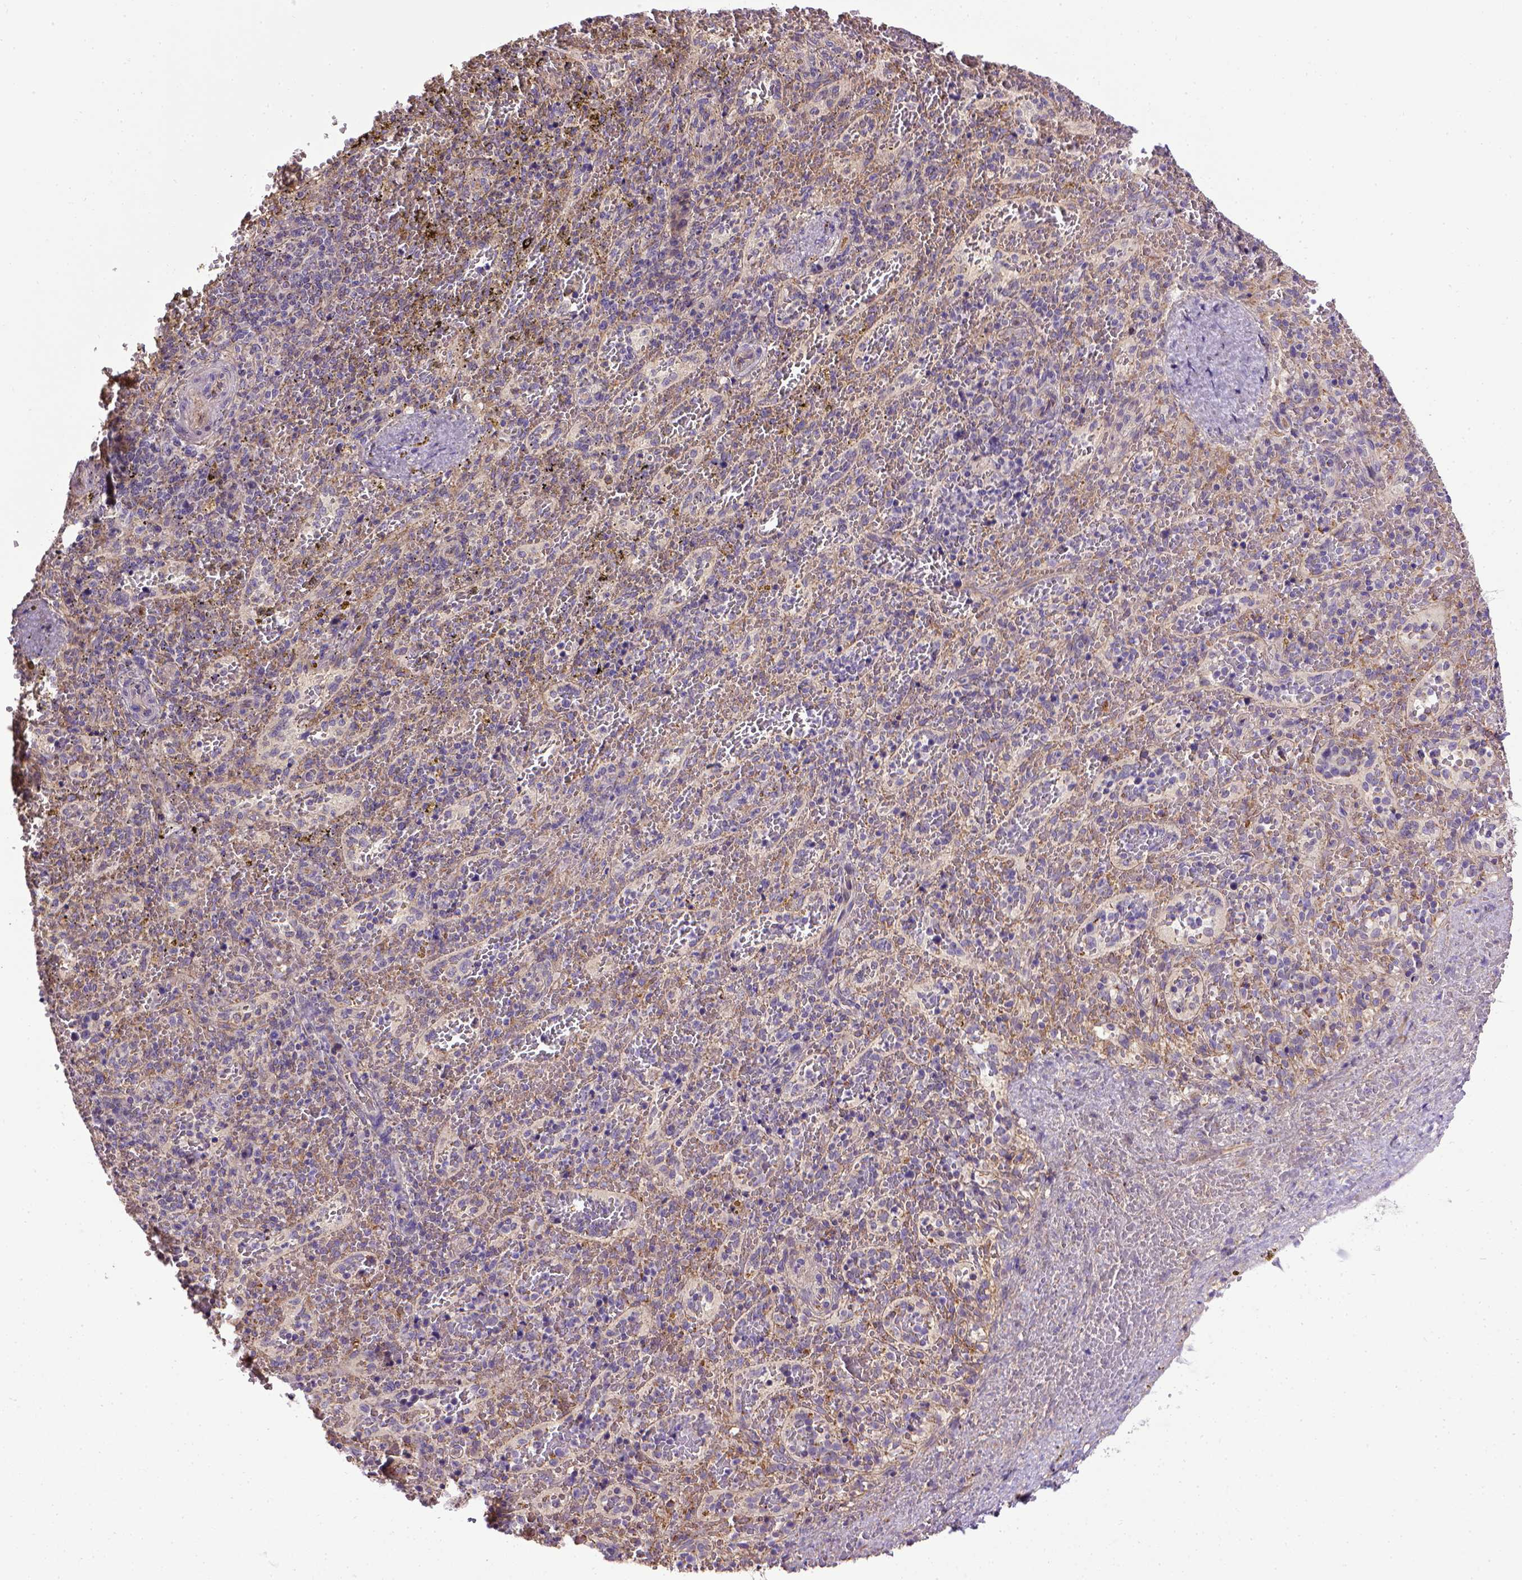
{"staining": {"intensity": "negative", "quantity": "none", "location": "none"}, "tissue": "spleen", "cell_type": "Cells in red pulp", "image_type": "normal", "snomed": [{"axis": "morphology", "description": "Normal tissue, NOS"}, {"axis": "topography", "description": "Spleen"}], "caption": "Human spleen stained for a protein using IHC demonstrates no positivity in cells in red pulp.", "gene": "ENG", "patient": {"sex": "female", "age": 50}}